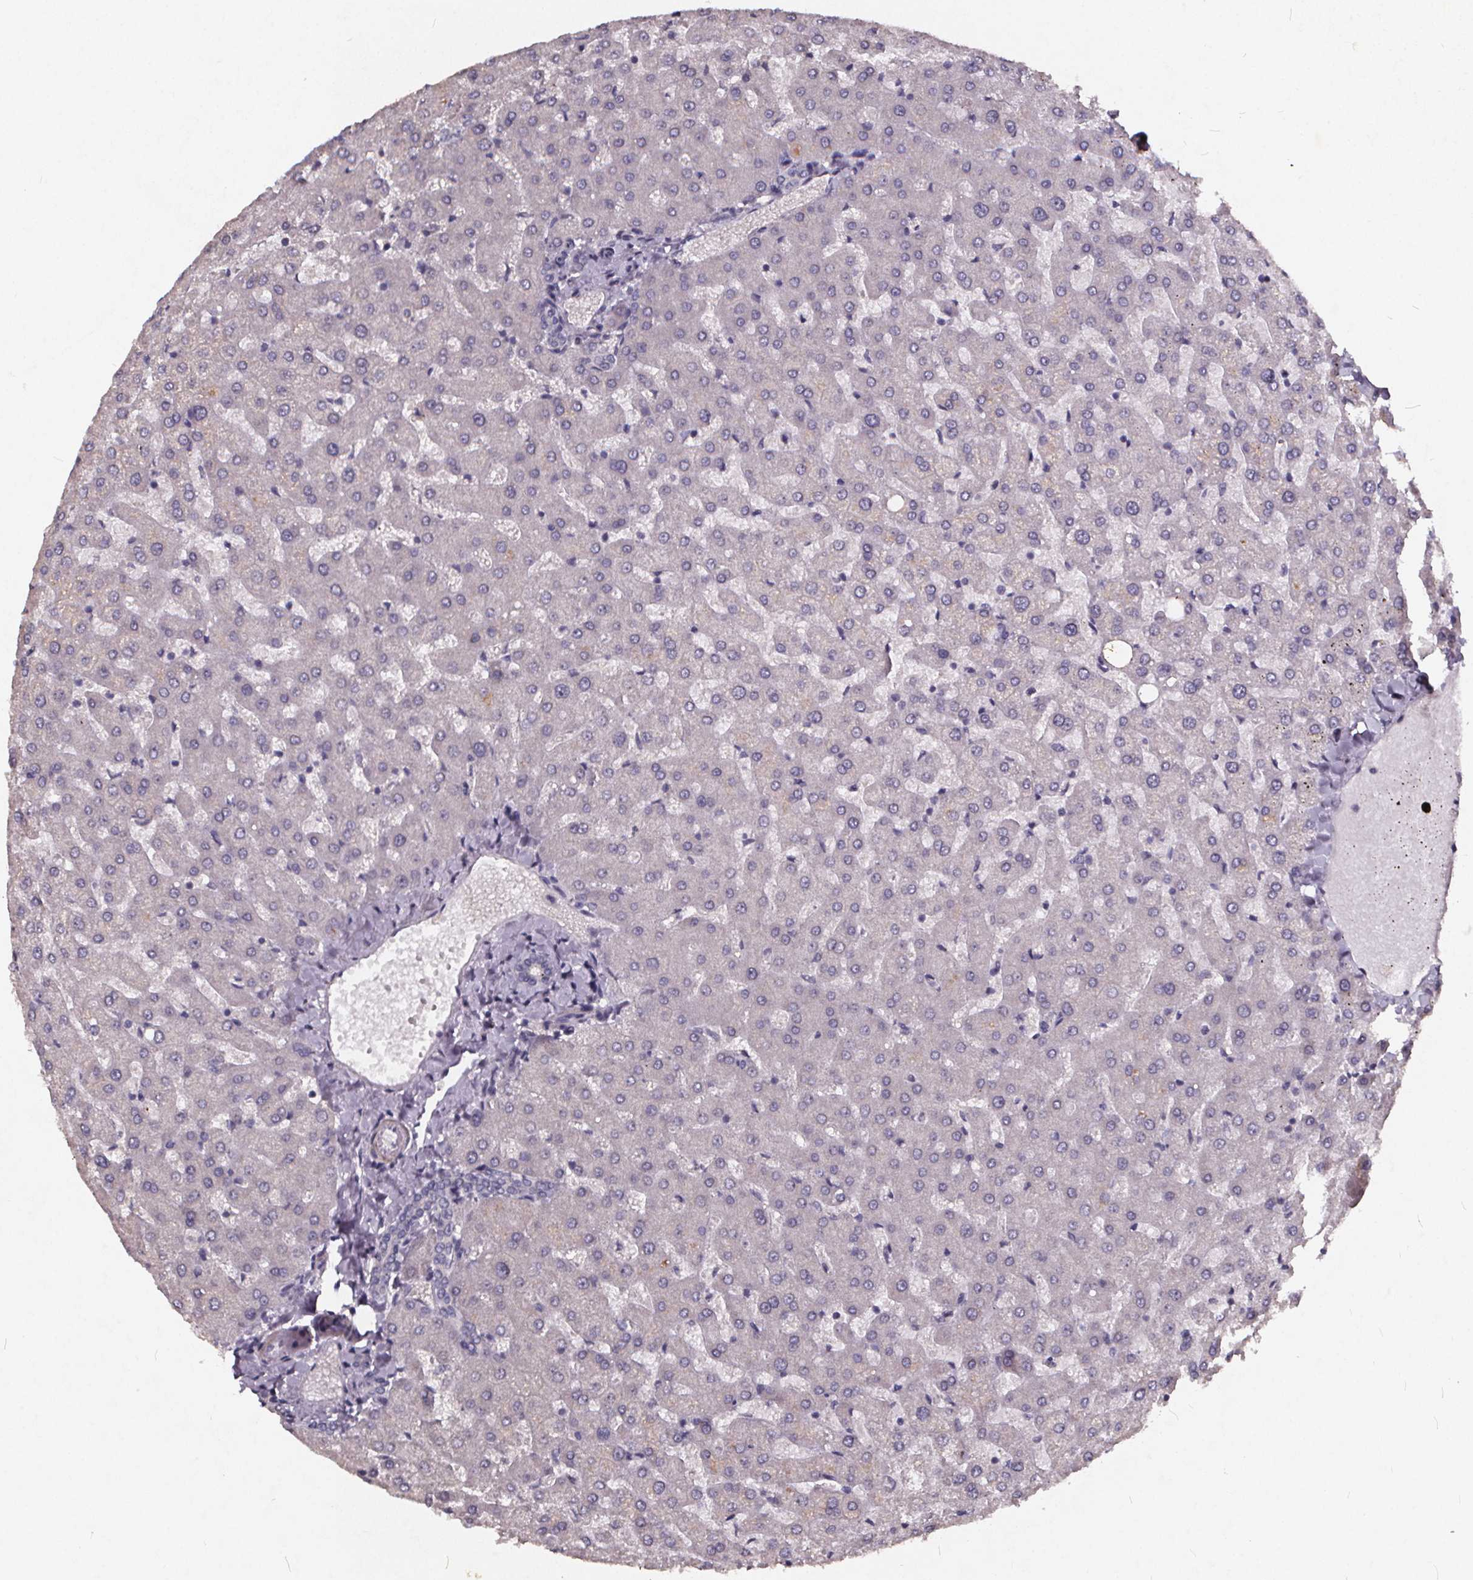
{"staining": {"intensity": "negative", "quantity": "none", "location": "none"}, "tissue": "liver", "cell_type": "Cholangiocytes", "image_type": "normal", "snomed": [{"axis": "morphology", "description": "Normal tissue, NOS"}, {"axis": "topography", "description": "Liver"}], "caption": "High magnification brightfield microscopy of unremarkable liver stained with DAB (3,3'-diaminobenzidine) (brown) and counterstained with hematoxylin (blue): cholangiocytes show no significant positivity.", "gene": "TSPAN14", "patient": {"sex": "female", "age": 50}}